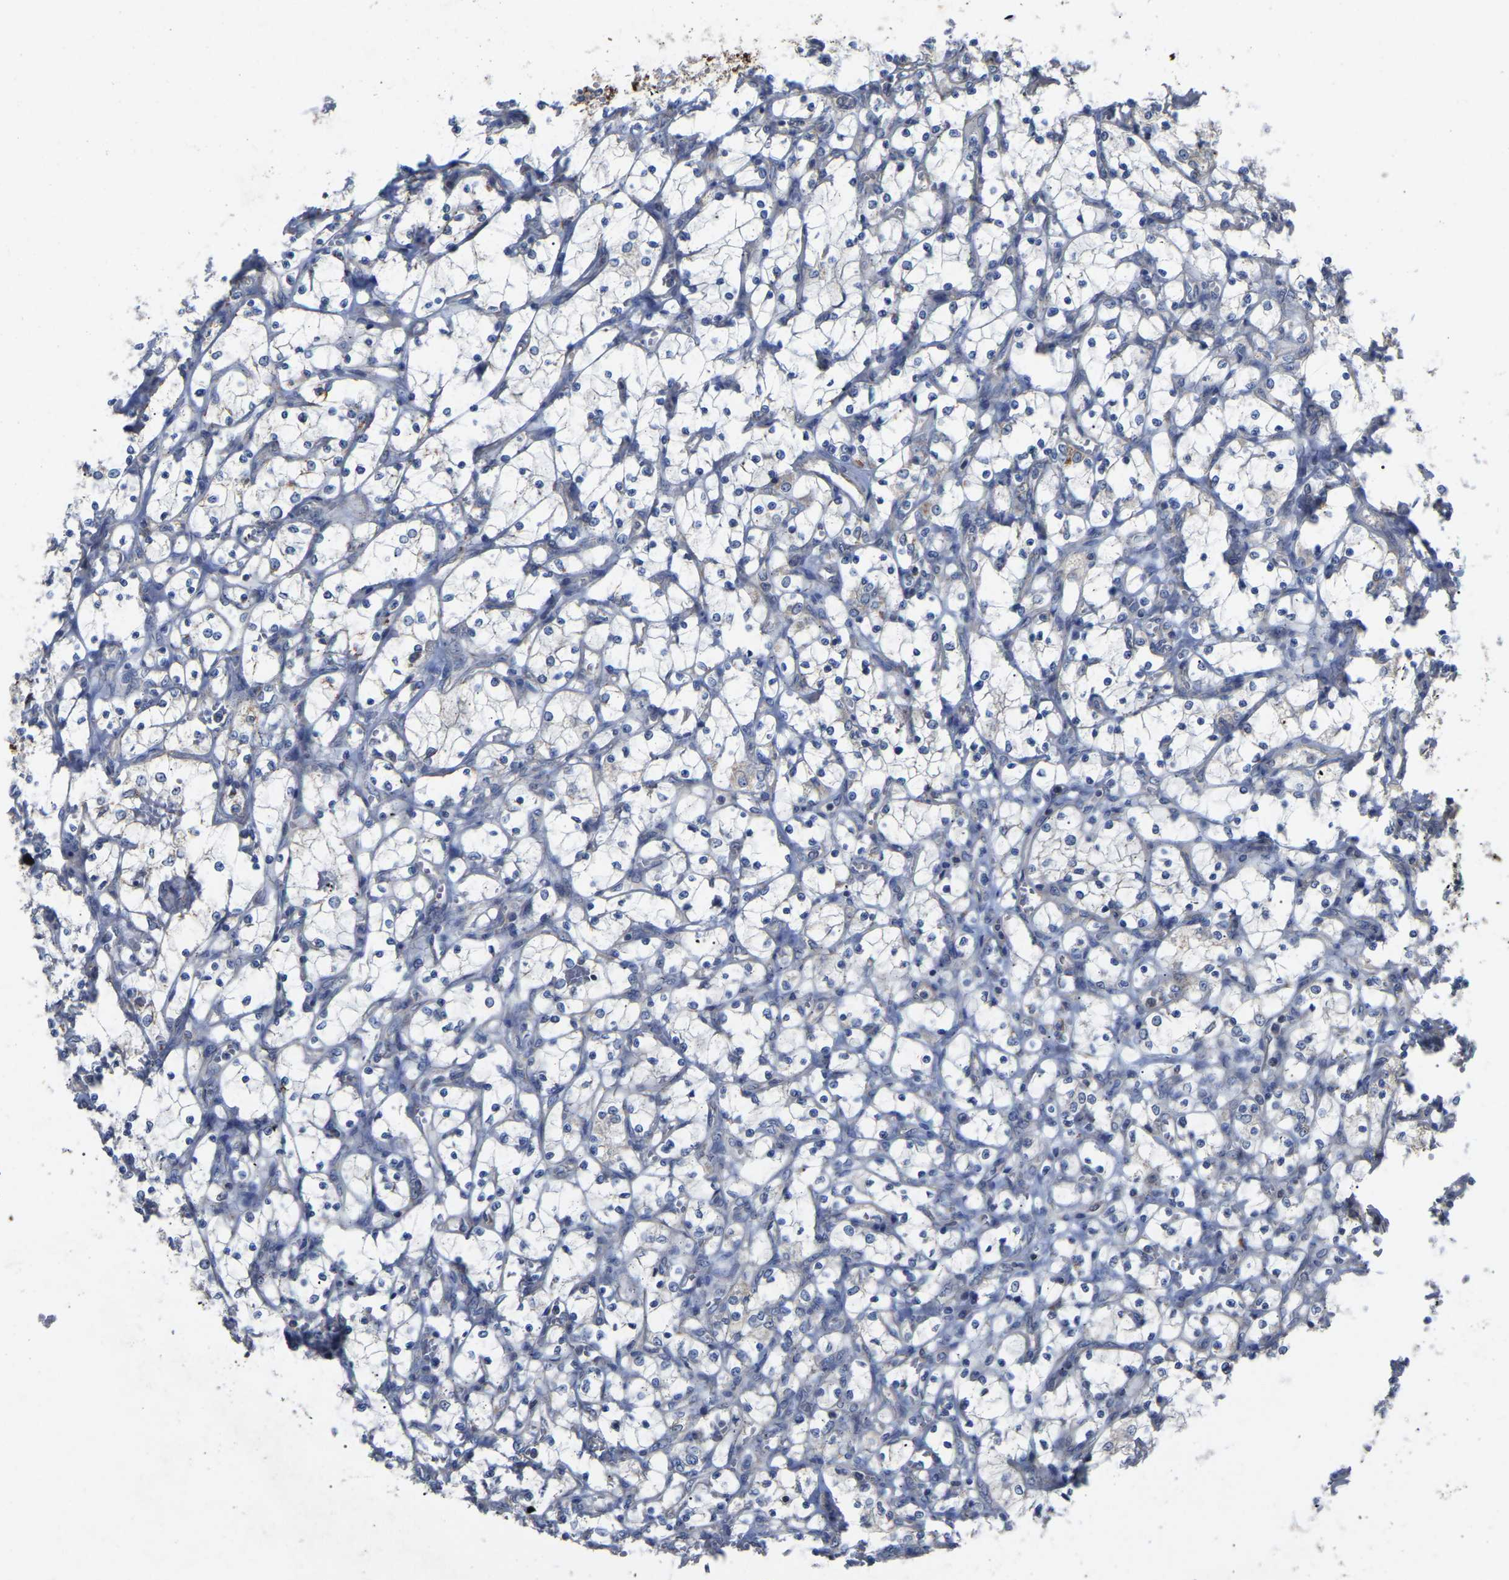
{"staining": {"intensity": "negative", "quantity": "none", "location": "none"}, "tissue": "renal cancer", "cell_type": "Tumor cells", "image_type": "cancer", "snomed": [{"axis": "morphology", "description": "Adenocarcinoma, NOS"}, {"axis": "topography", "description": "Kidney"}], "caption": "High power microscopy micrograph of an IHC histopathology image of renal adenocarcinoma, revealing no significant positivity in tumor cells.", "gene": "NOP53", "patient": {"sex": "female", "age": 69}}